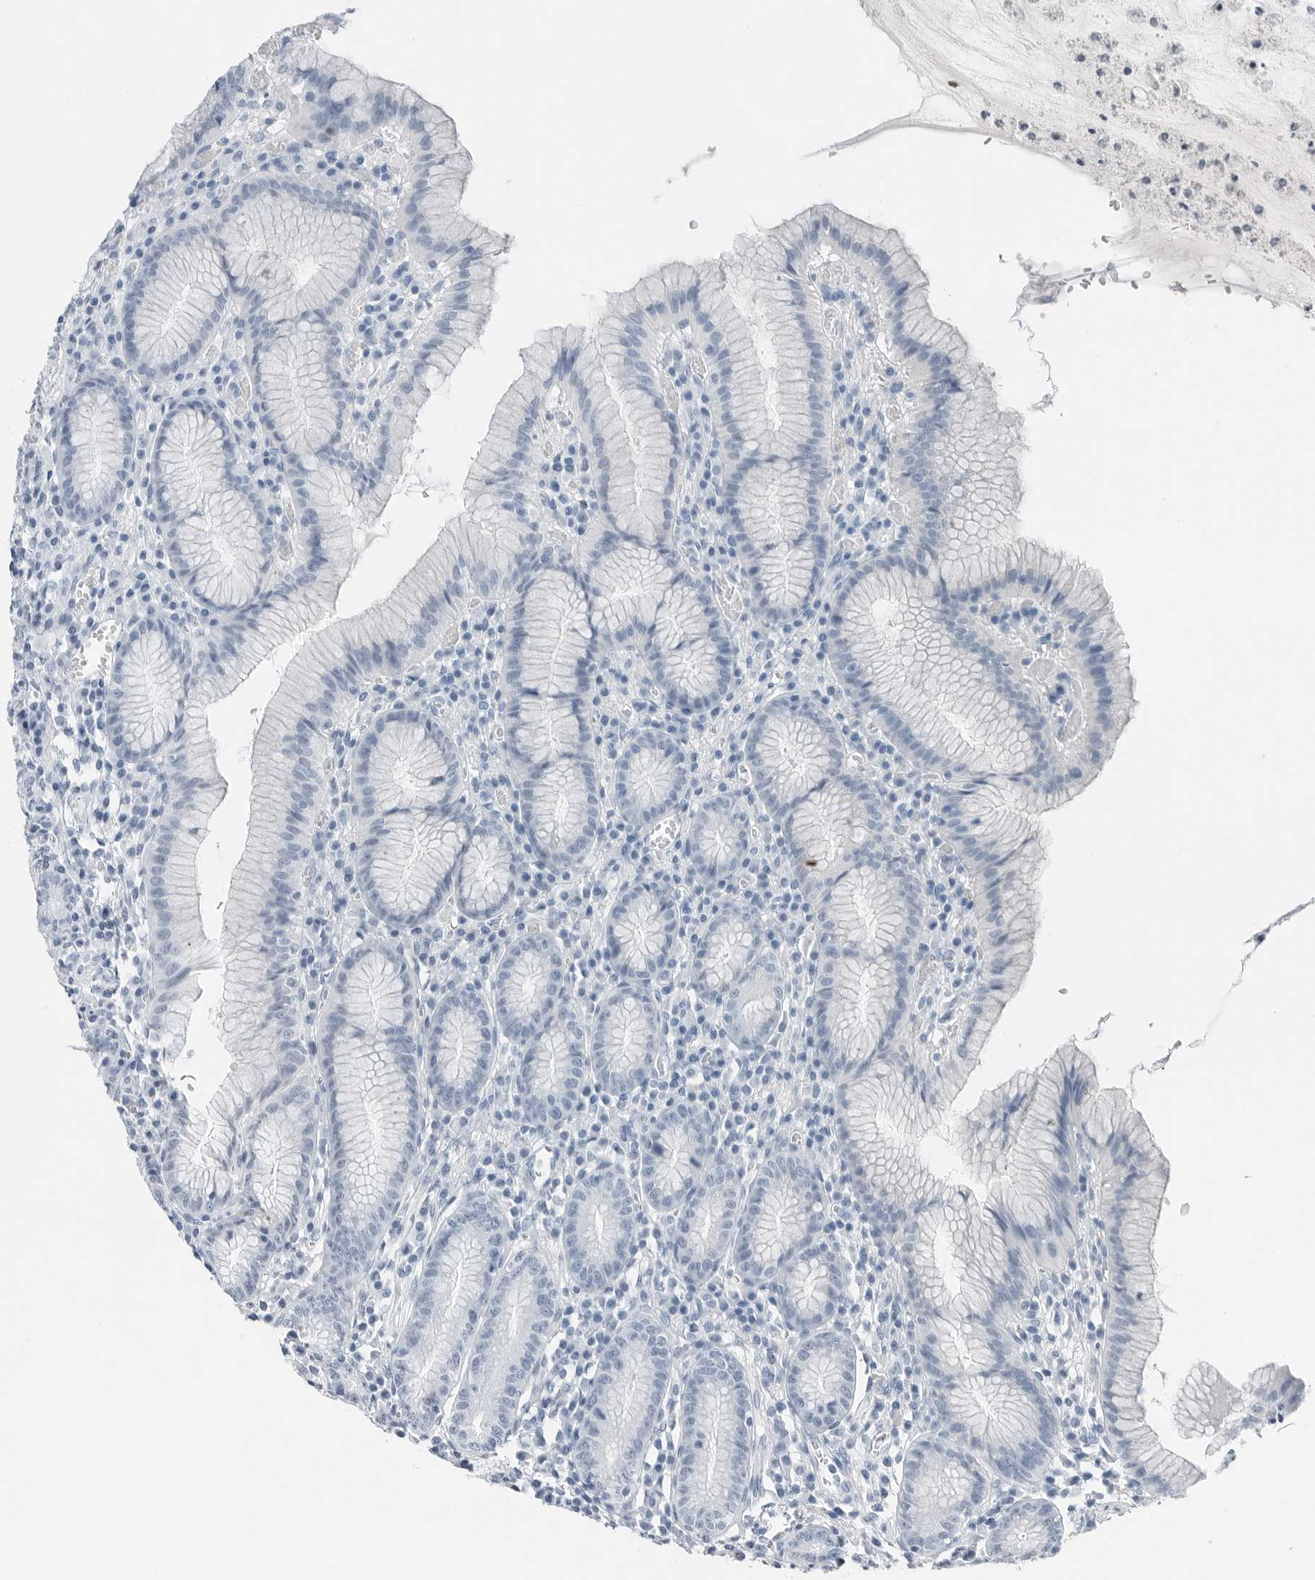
{"staining": {"intensity": "negative", "quantity": "none", "location": "none"}, "tissue": "stomach", "cell_type": "Glandular cells", "image_type": "normal", "snomed": [{"axis": "morphology", "description": "Normal tissue, NOS"}, {"axis": "topography", "description": "Stomach"}], "caption": "An IHC image of unremarkable stomach is shown. There is no staining in glandular cells of stomach.", "gene": "SLPI", "patient": {"sex": "male", "age": 55}}